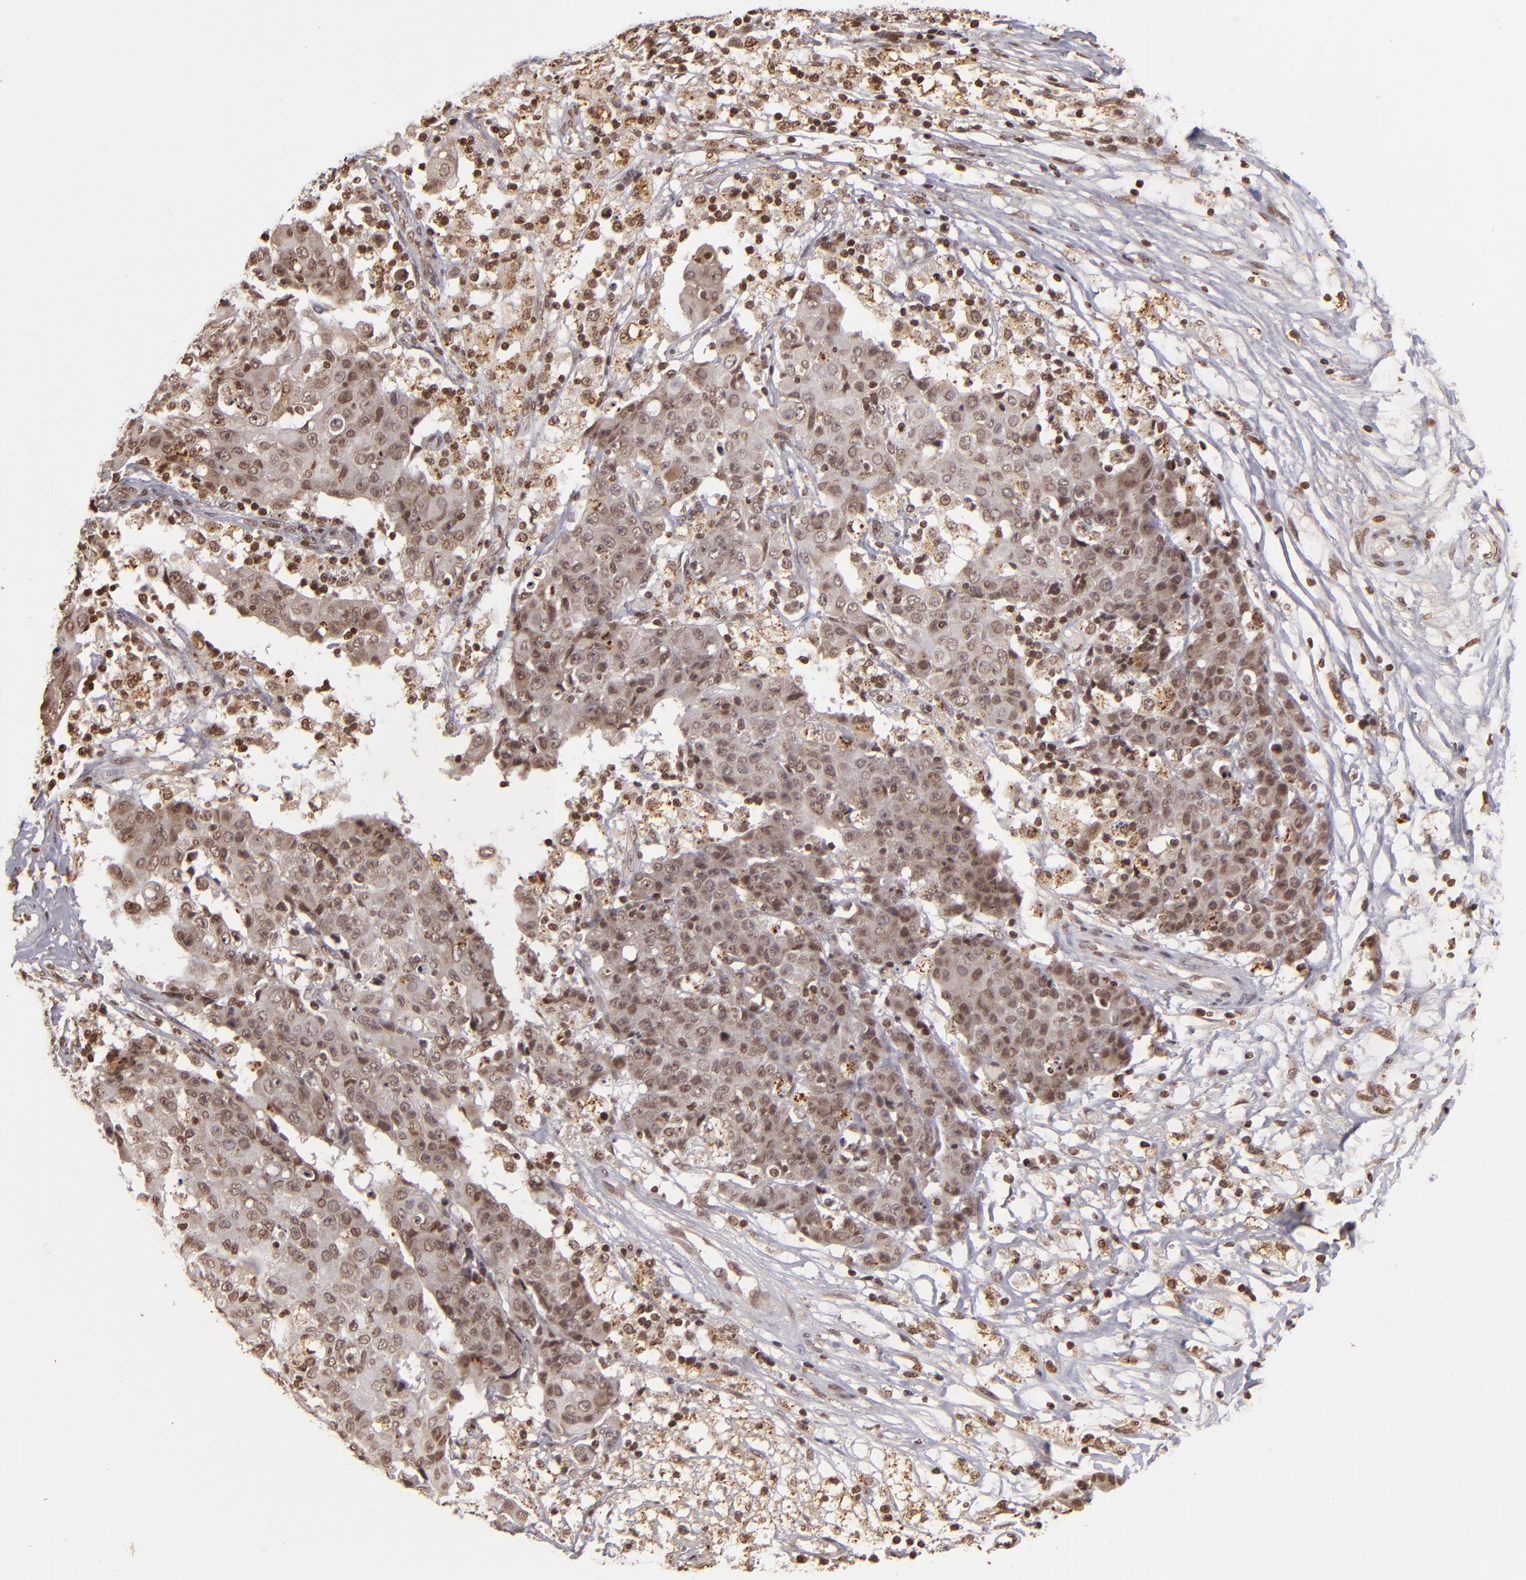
{"staining": {"intensity": "weak", "quantity": "25%-75%", "location": "cytoplasmic/membranous,nuclear"}, "tissue": "ovarian cancer", "cell_type": "Tumor cells", "image_type": "cancer", "snomed": [{"axis": "morphology", "description": "Carcinoma, endometroid"}, {"axis": "topography", "description": "Ovary"}], "caption": "Immunohistochemistry (IHC) (DAB (3,3'-diaminobenzidine)) staining of endometroid carcinoma (ovarian) displays weak cytoplasmic/membranous and nuclear protein expression in about 25%-75% of tumor cells. (Brightfield microscopy of DAB IHC at high magnification).", "gene": "CUL3", "patient": {"sex": "female", "age": 42}}